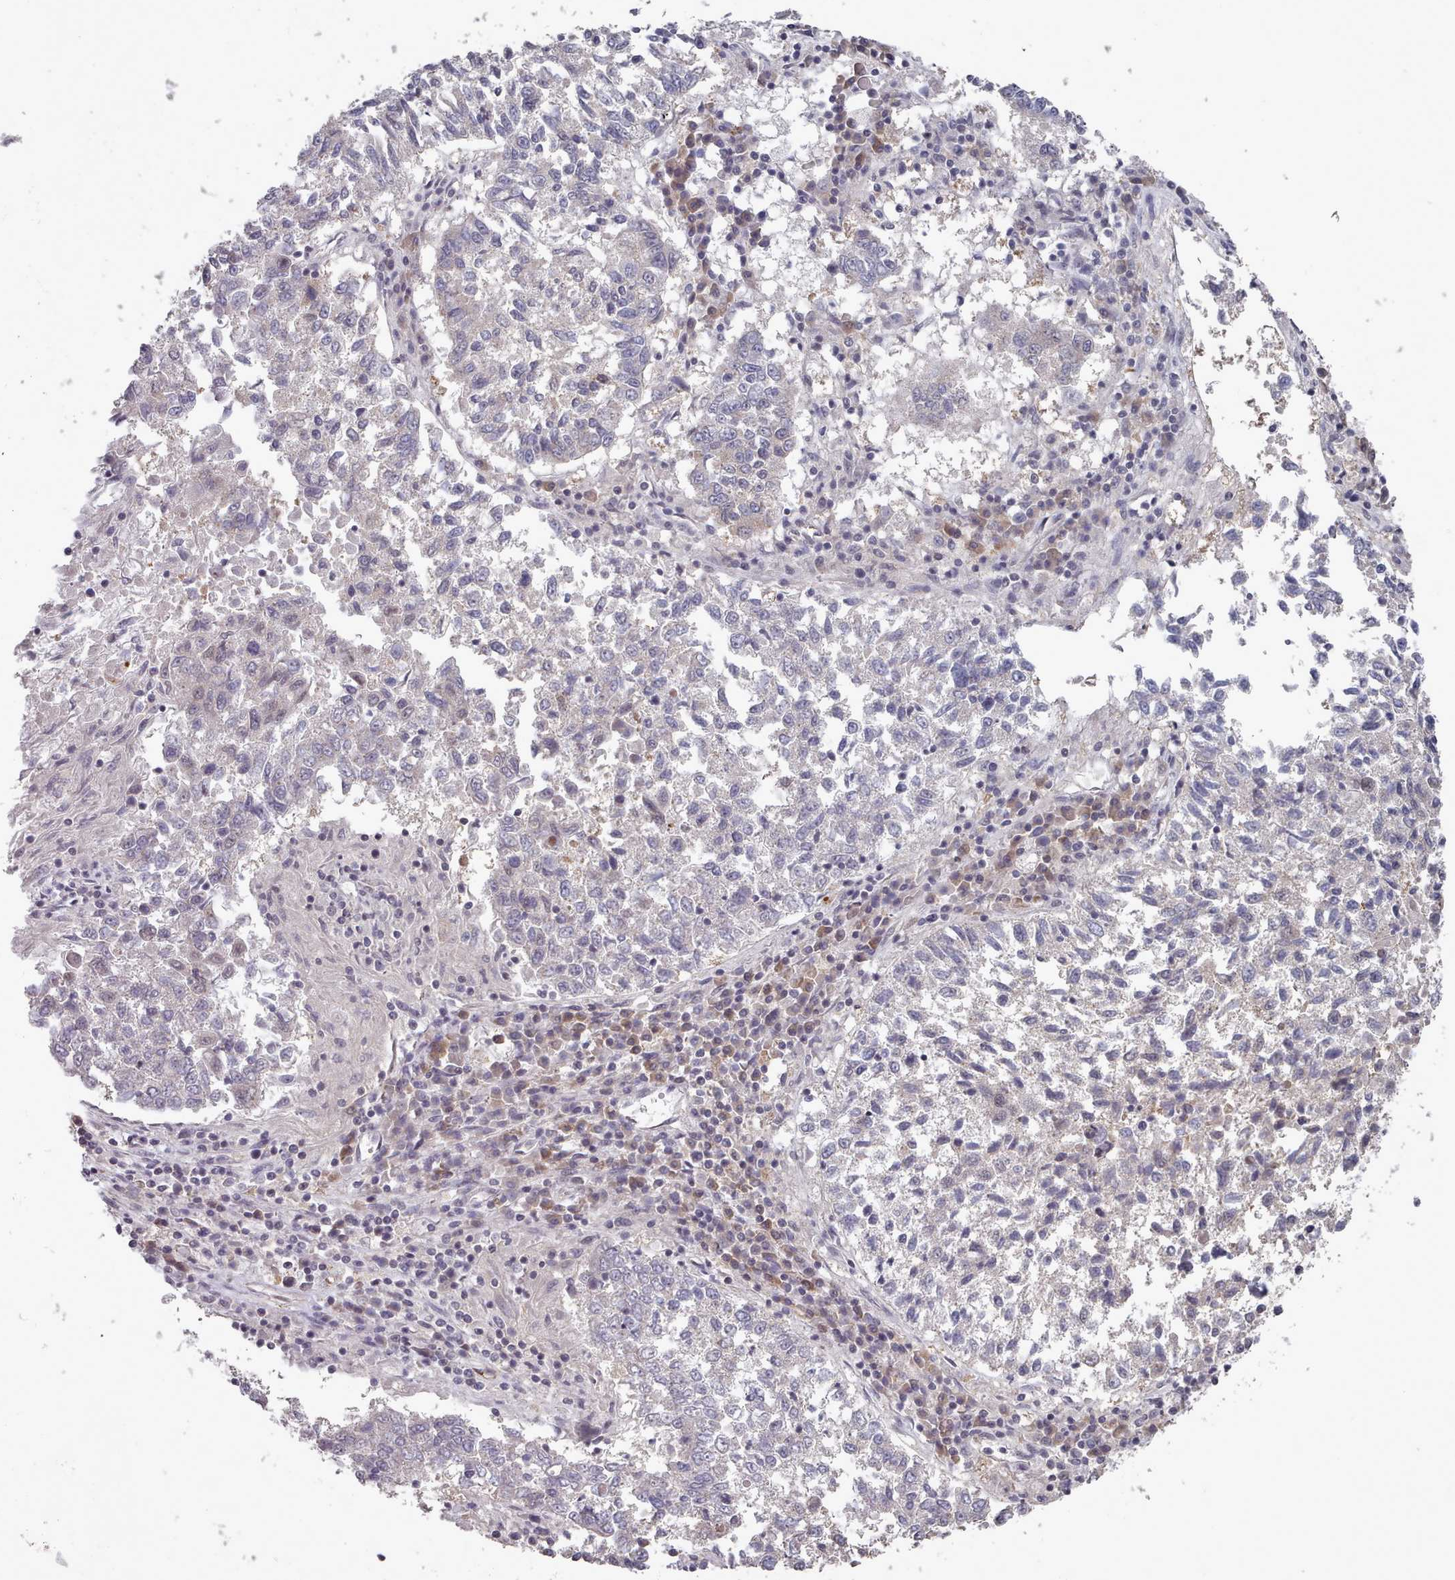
{"staining": {"intensity": "negative", "quantity": "none", "location": "none"}, "tissue": "lung cancer", "cell_type": "Tumor cells", "image_type": "cancer", "snomed": [{"axis": "morphology", "description": "Squamous cell carcinoma, NOS"}, {"axis": "topography", "description": "Lung"}], "caption": "An immunohistochemistry (IHC) photomicrograph of lung cancer is shown. There is no staining in tumor cells of lung cancer.", "gene": "HYAL3", "patient": {"sex": "male", "age": 73}}